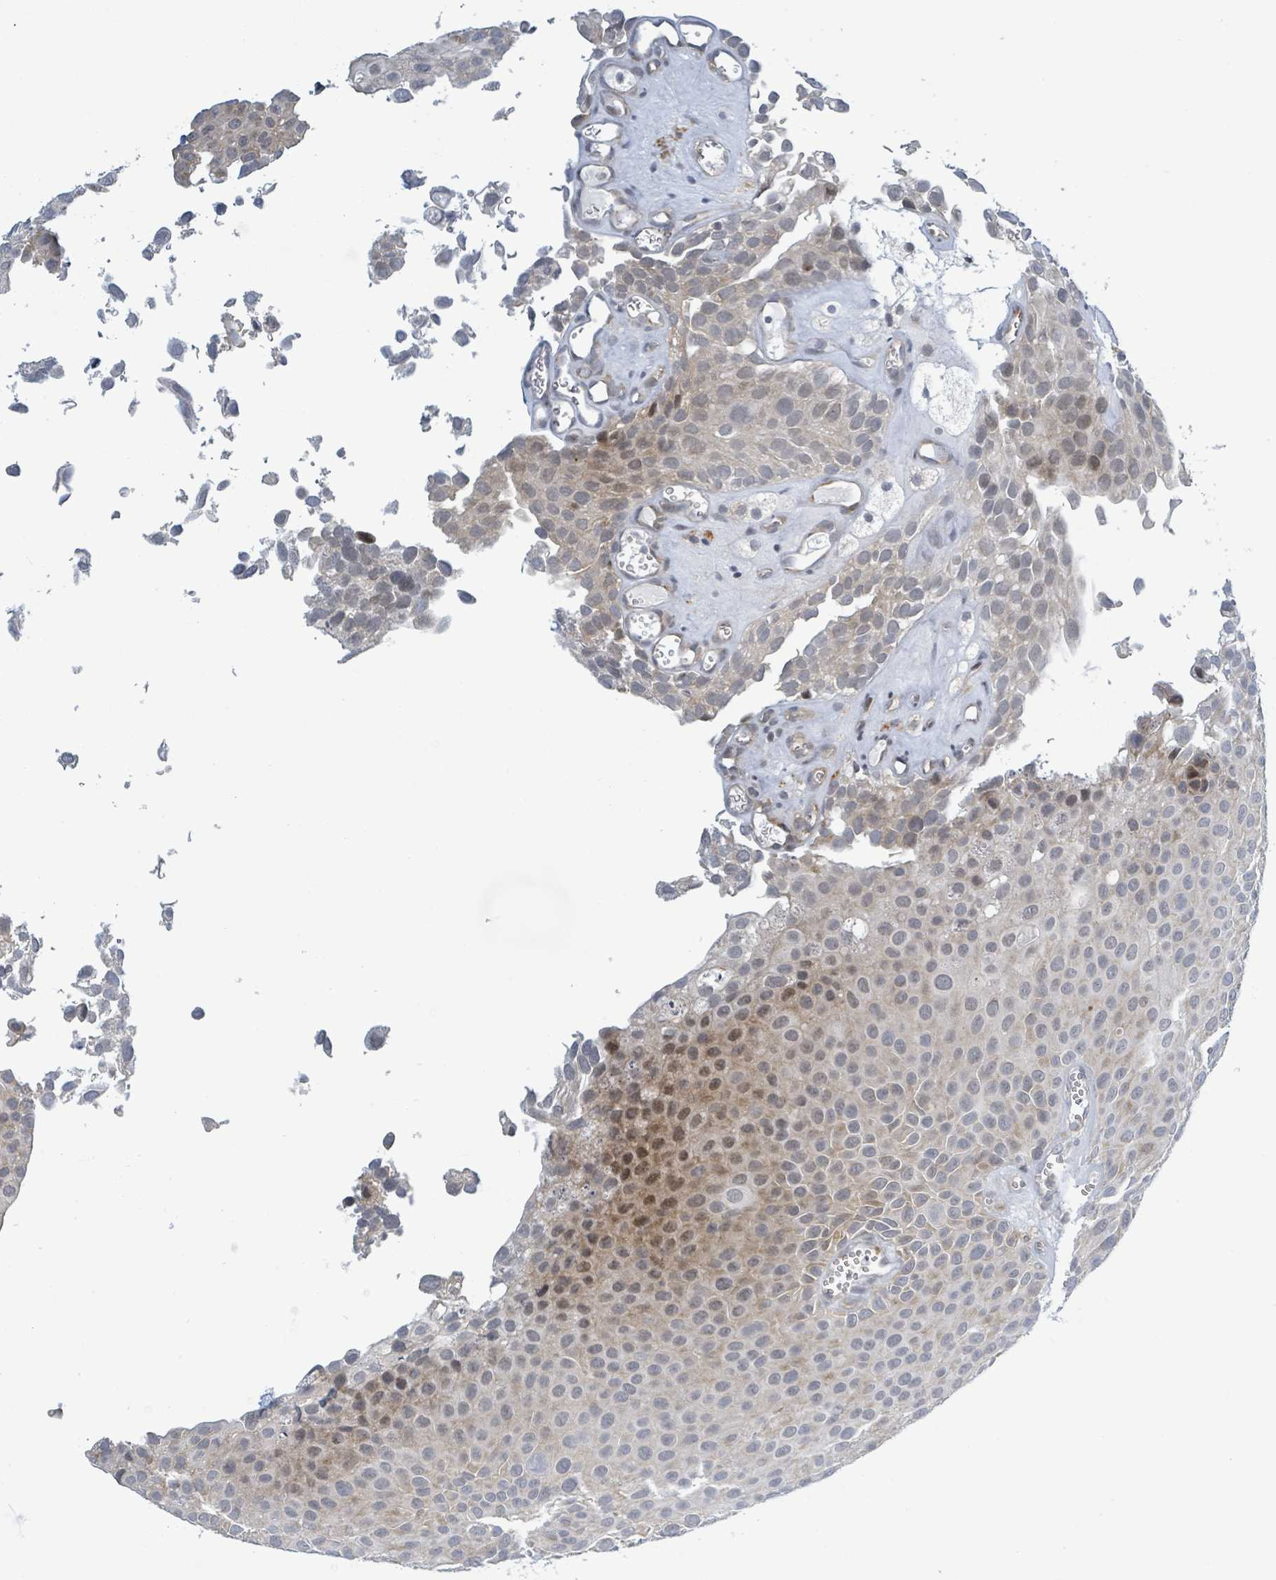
{"staining": {"intensity": "moderate", "quantity": "<25%", "location": "cytoplasmic/membranous,nuclear"}, "tissue": "urothelial cancer", "cell_type": "Tumor cells", "image_type": "cancer", "snomed": [{"axis": "morphology", "description": "Urothelial carcinoma, Low grade"}, {"axis": "topography", "description": "Urinary bladder"}], "caption": "Urothelial cancer stained for a protein (brown) displays moderate cytoplasmic/membranous and nuclear positive staining in approximately <25% of tumor cells.", "gene": "RPL32", "patient": {"sex": "male", "age": 88}}